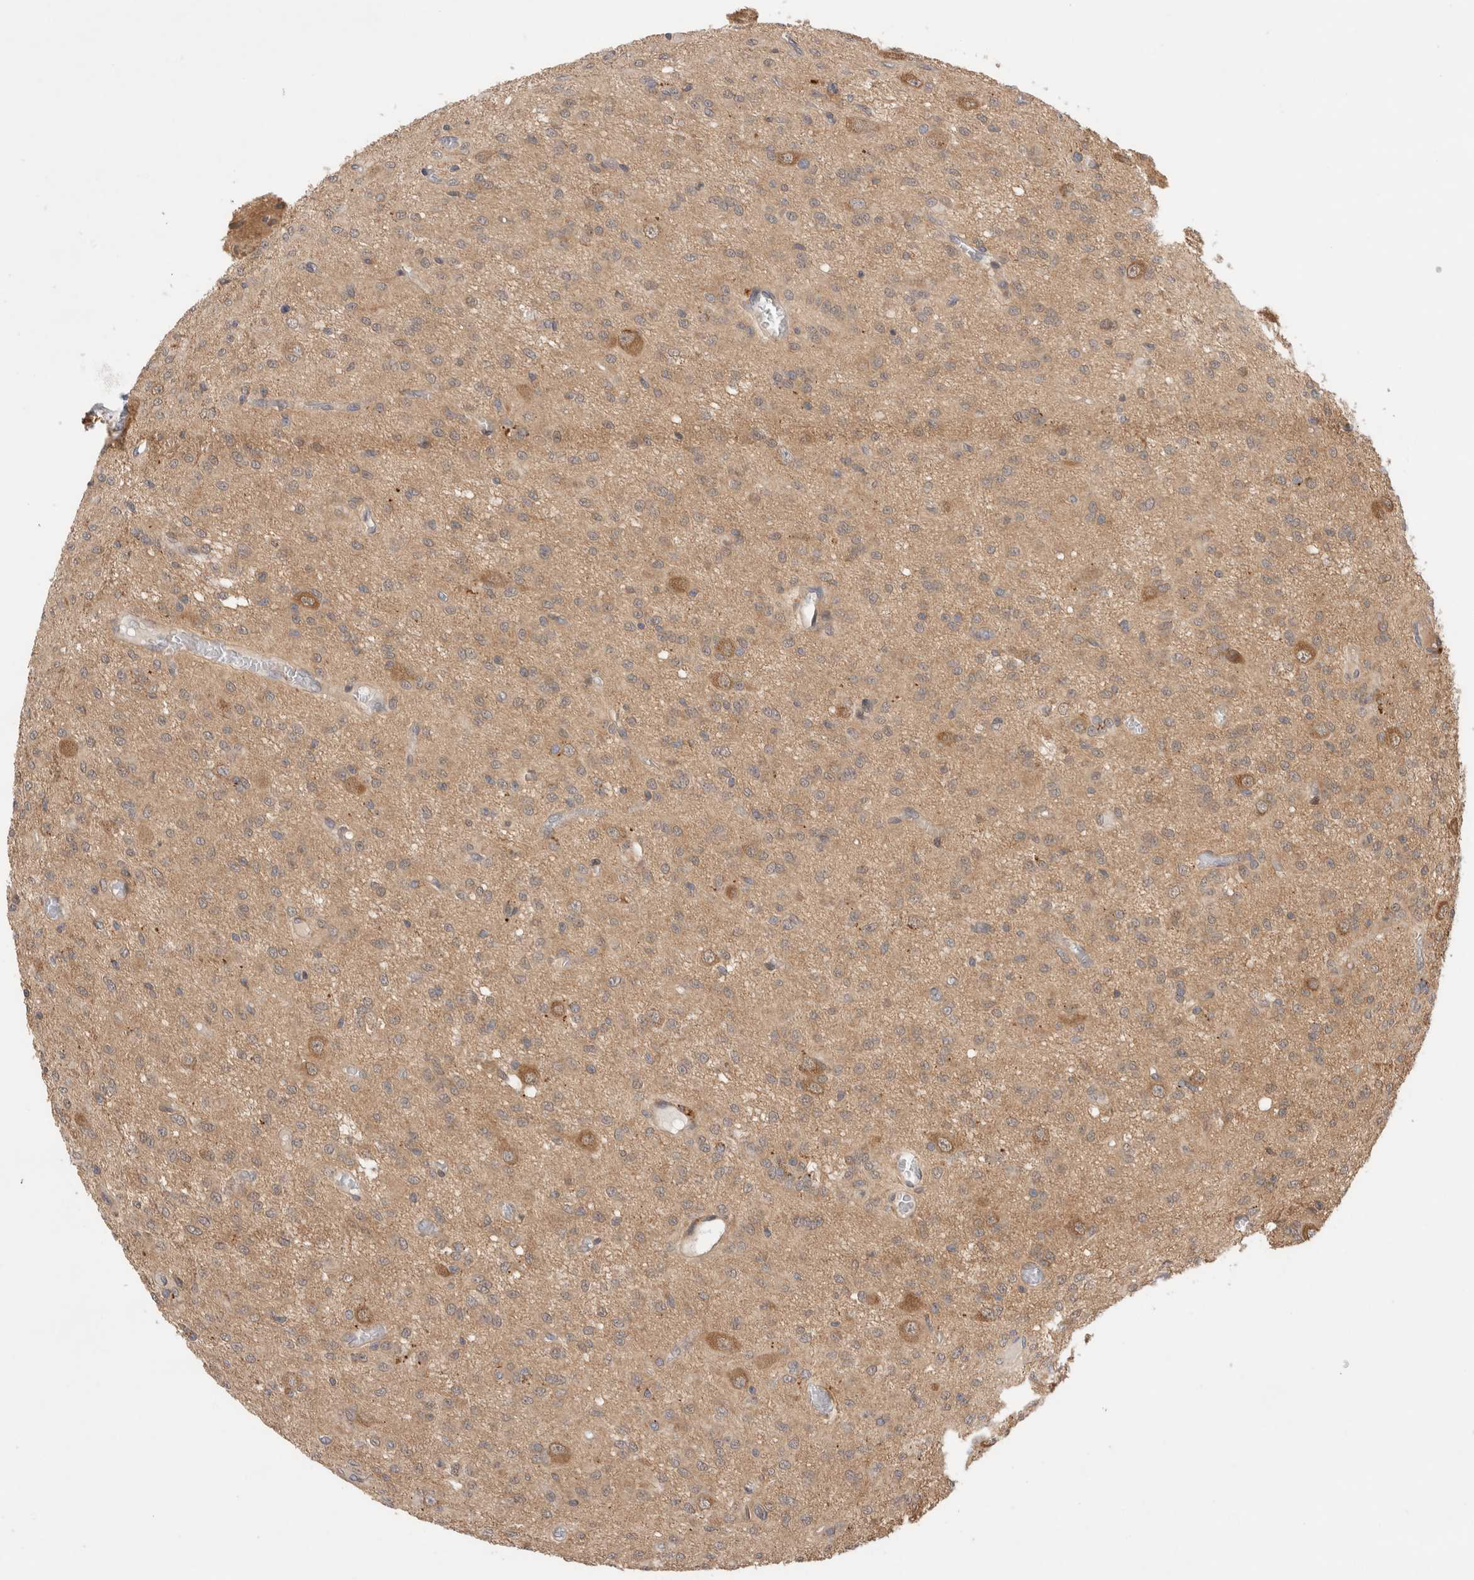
{"staining": {"intensity": "weak", "quantity": ">75%", "location": "cytoplasmic/membranous"}, "tissue": "glioma", "cell_type": "Tumor cells", "image_type": "cancer", "snomed": [{"axis": "morphology", "description": "Glioma, malignant, High grade"}, {"axis": "topography", "description": "Brain"}], "caption": "This image shows glioma stained with immunohistochemistry (IHC) to label a protein in brown. The cytoplasmic/membranous of tumor cells show weak positivity for the protein. Nuclei are counter-stained blue.", "gene": "VPS28", "patient": {"sex": "female", "age": 59}}